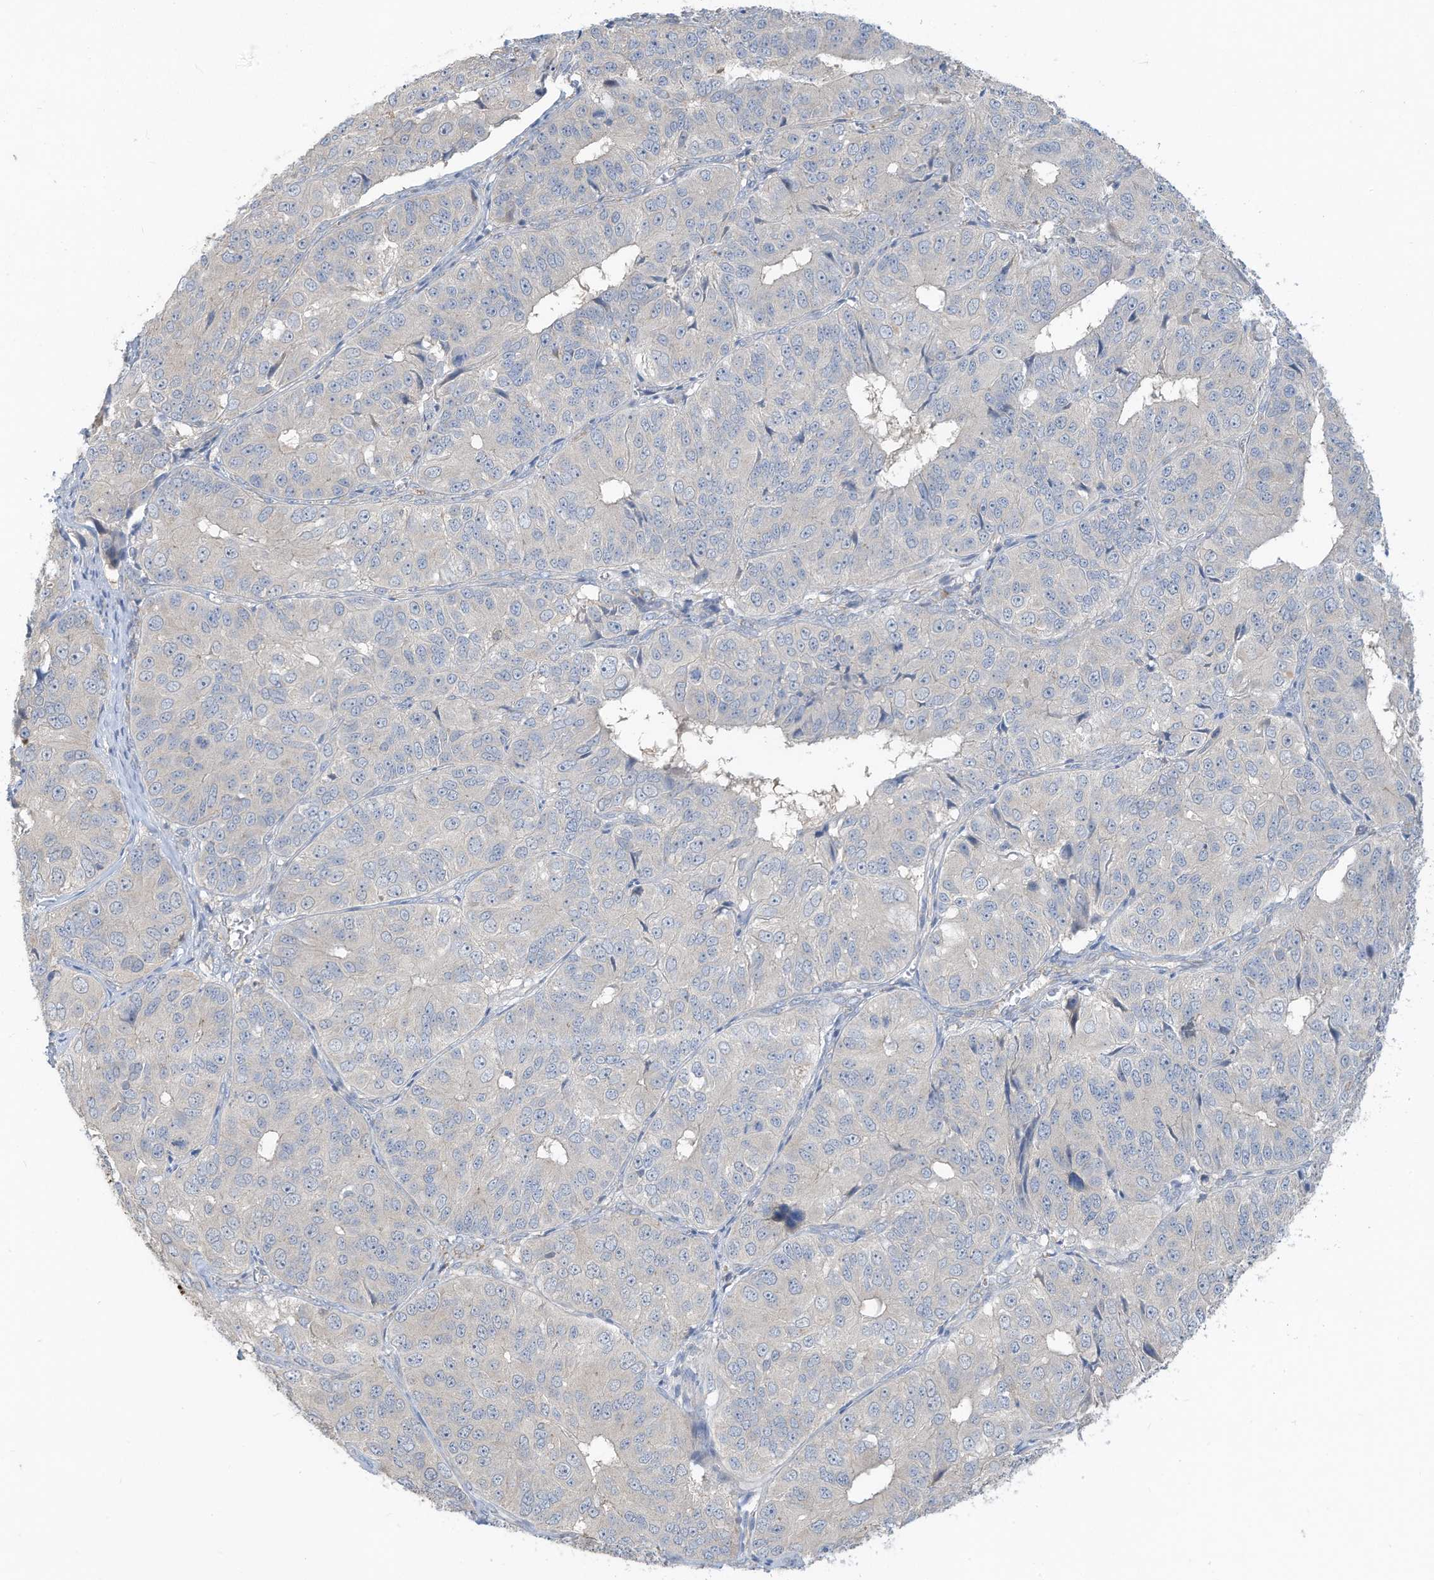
{"staining": {"intensity": "negative", "quantity": "none", "location": "none"}, "tissue": "ovarian cancer", "cell_type": "Tumor cells", "image_type": "cancer", "snomed": [{"axis": "morphology", "description": "Carcinoma, endometroid"}, {"axis": "topography", "description": "Ovary"}], "caption": "IHC micrograph of neoplastic tissue: human endometroid carcinoma (ovarian) stained with DAB (3,3'-diaminobenzidine) exhibits no significant protein expression in tumor cells.", "gene": "GTPBP2", "patient": {"sex": "female", "age": 51}}